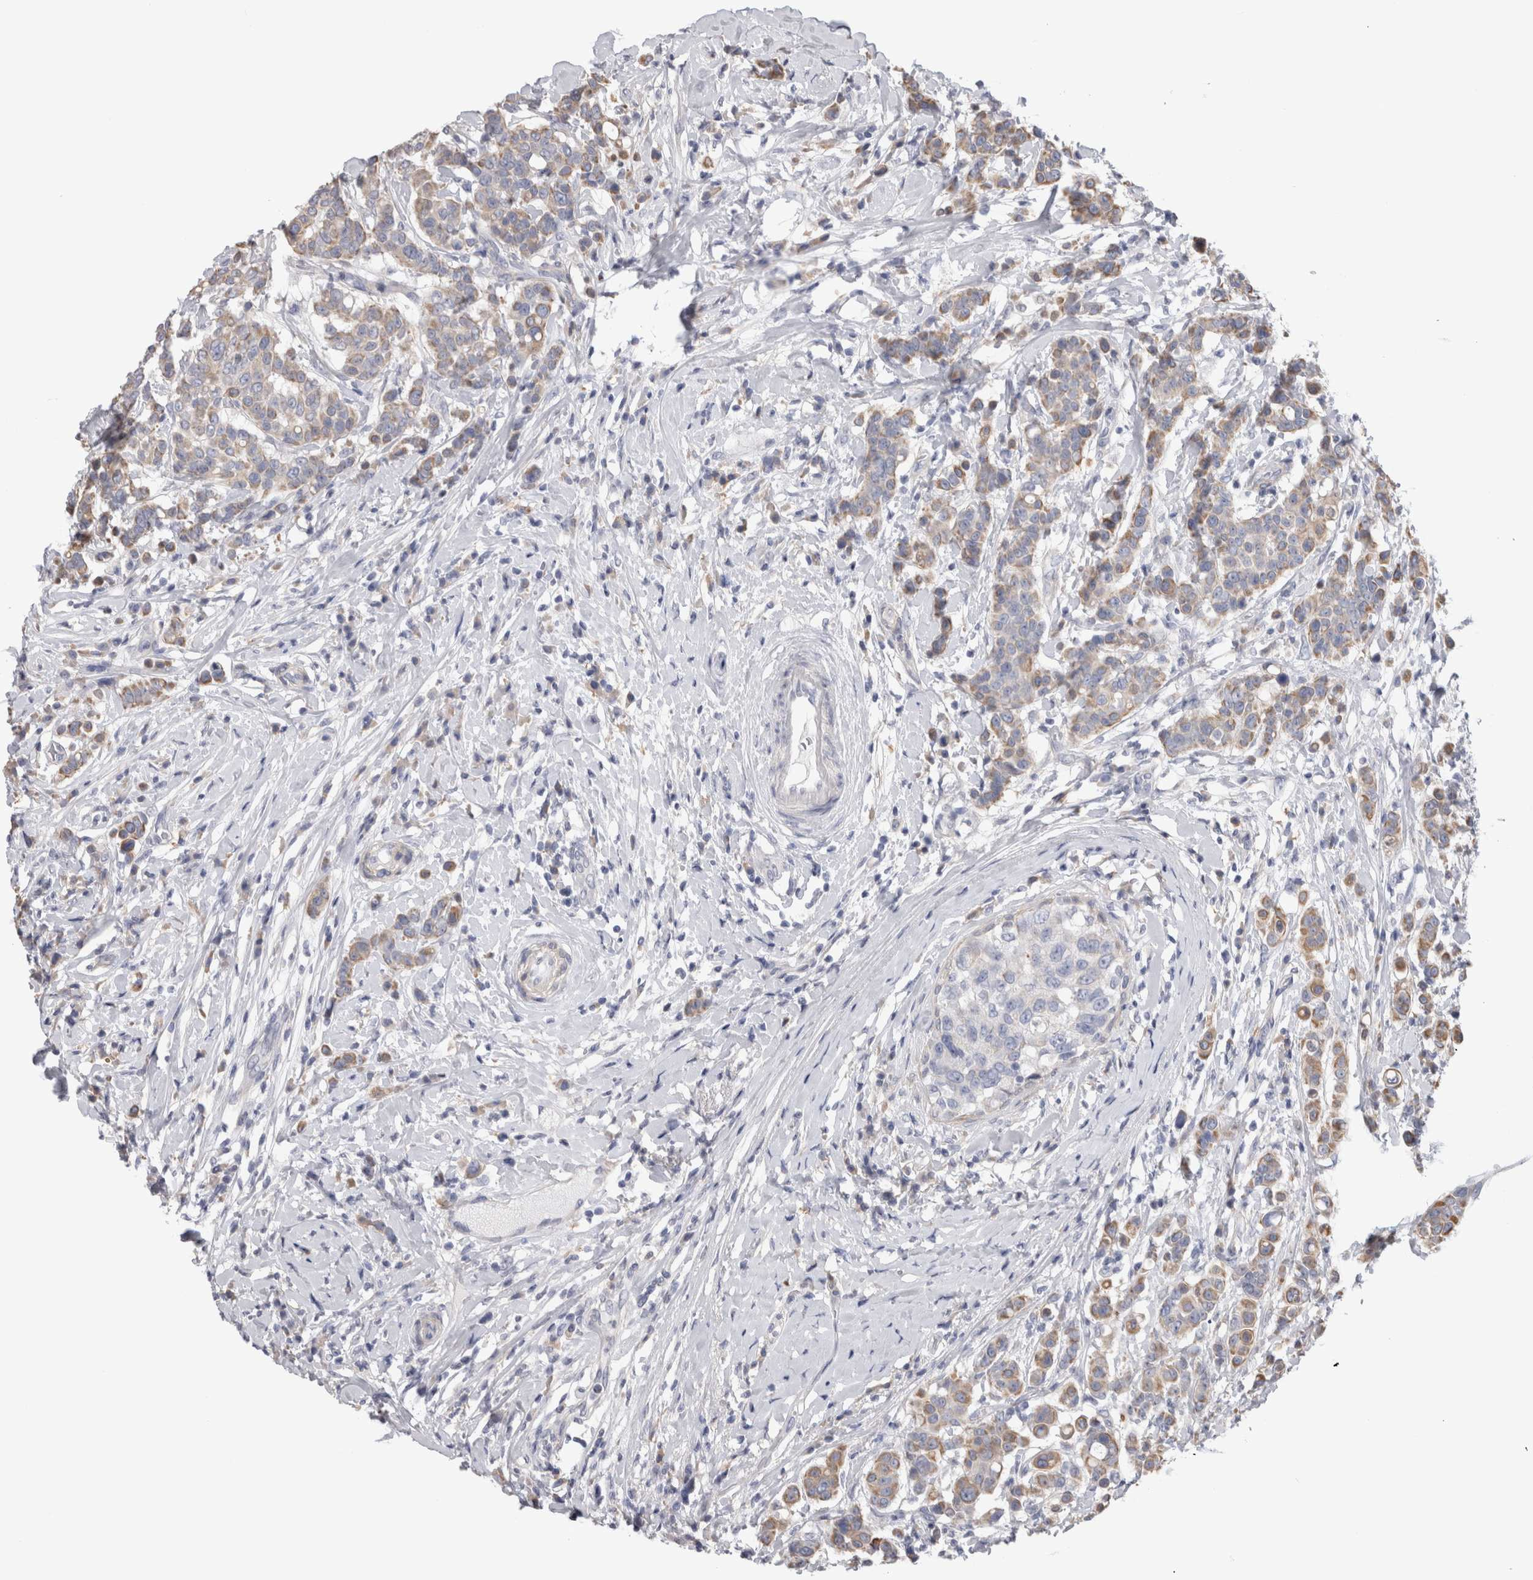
{"staining": {"intensity": "weak", "quantity": "25%-75%", "location": "cytoplasmic/membranous"}, "tissue": "breast cancer", "cell_type": "Tumor cells", "image_type": "cancer", "snomed": [{"axis": "morphology", "description": "Duct carcinoma"}, {"axis": "topography", "description": "Breast"}], "caption": "Weak cytoplasmic/membranous staining is identified in about 25%-75% of tumor cells in breast invasive ductal carcinoma. (brown staining indicates protein expression, while blue staining denotes nuclei).", "gene": "SMAP2", "patient": {"sex": "female", "age": 27}}